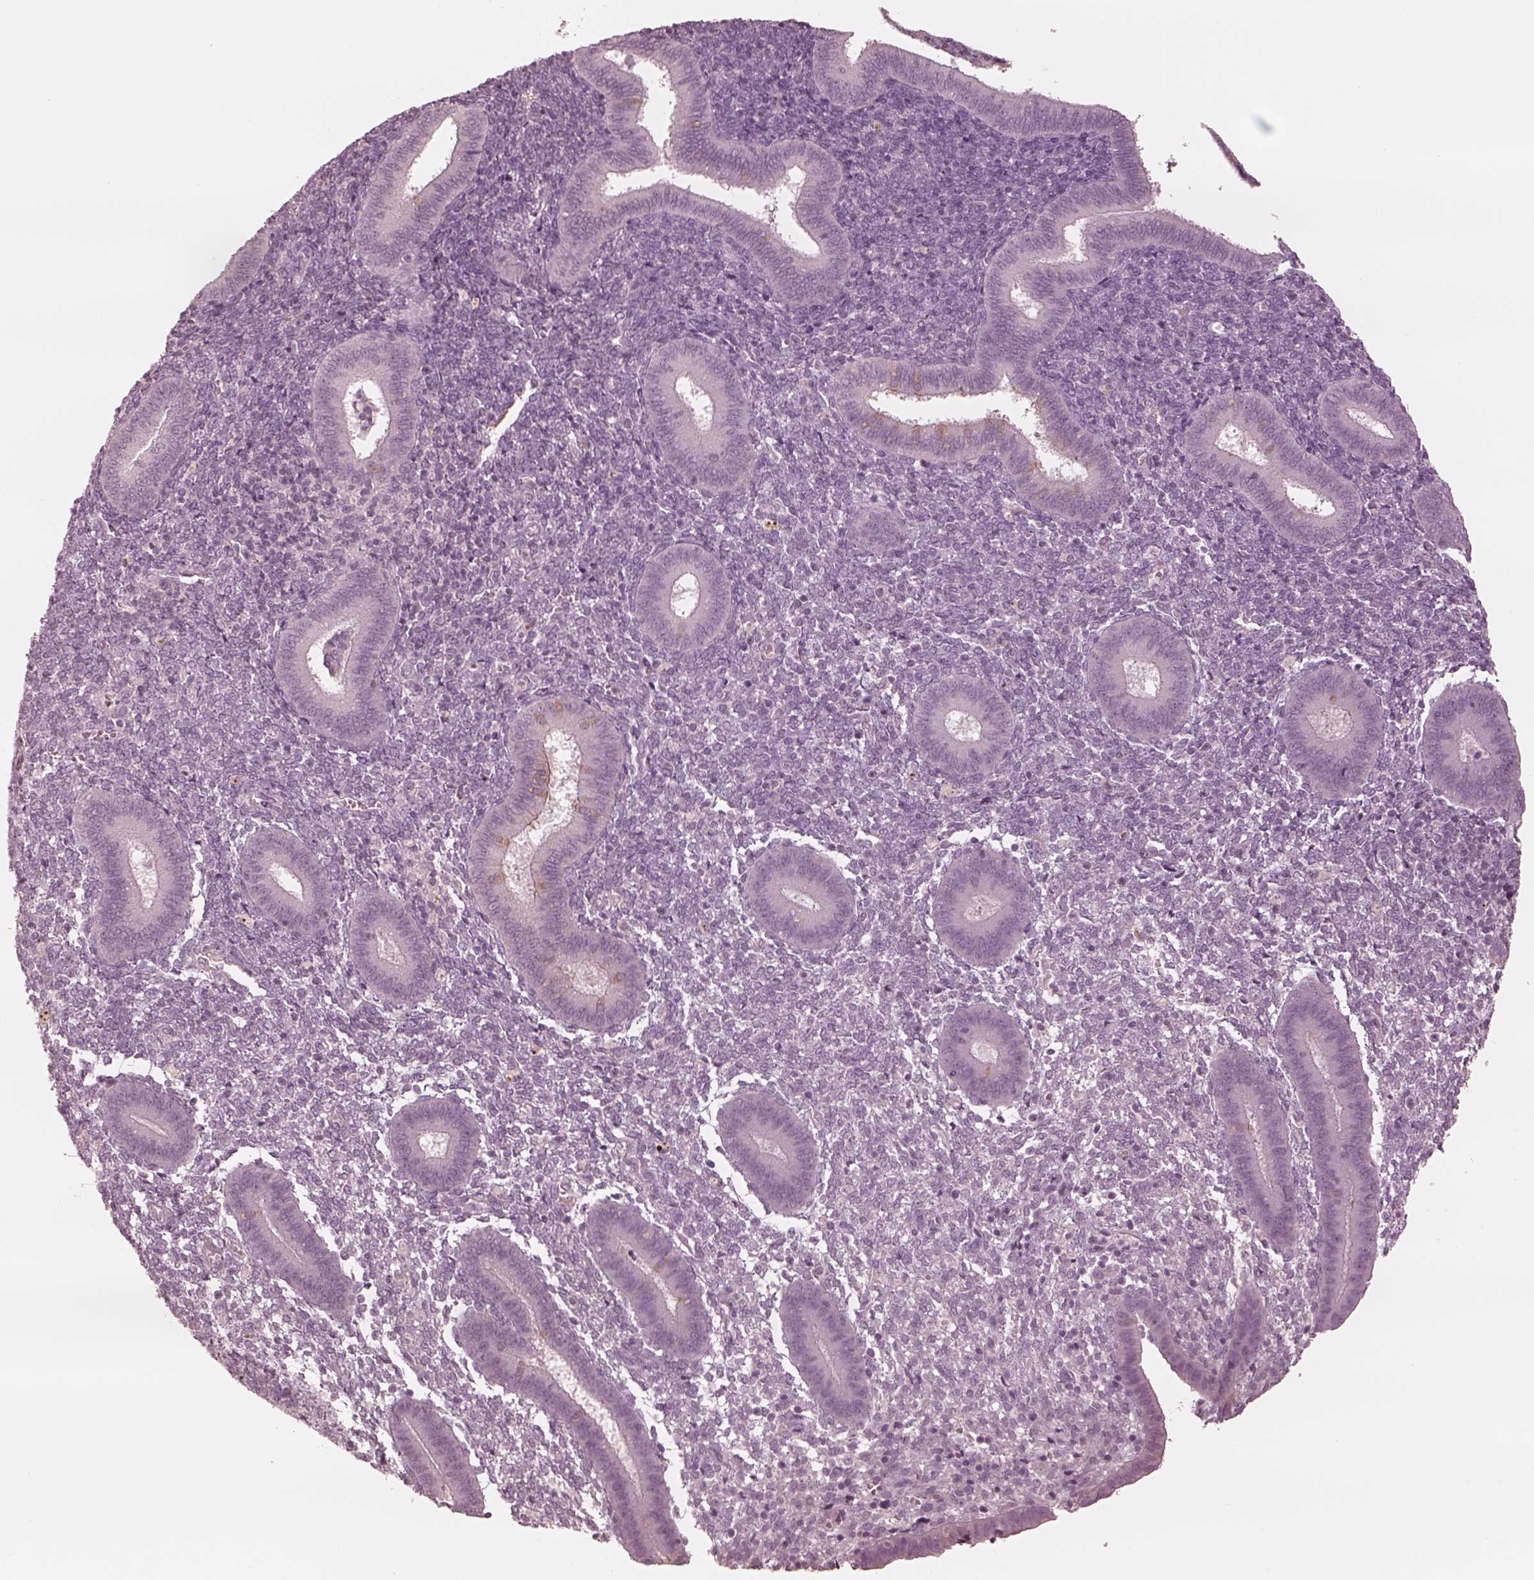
{"staining": {"intensity": "negative", "quantity": "none", "location": "none"}, "tissue": "endometrium", "cell_type": "Cells in endometrial stroma", "image_type": "normal", "snomed": [{"axis": "morphology", "description": "Normal tissue, NOS"}, {"axis": "topography", "description": "Endometrium"}], "caption": "Cells in endometrial stroma show no significant protein positivity in normal endometrium.", "gene": "DNAAF9", "patient": {"sex": "female", "age": 25}}